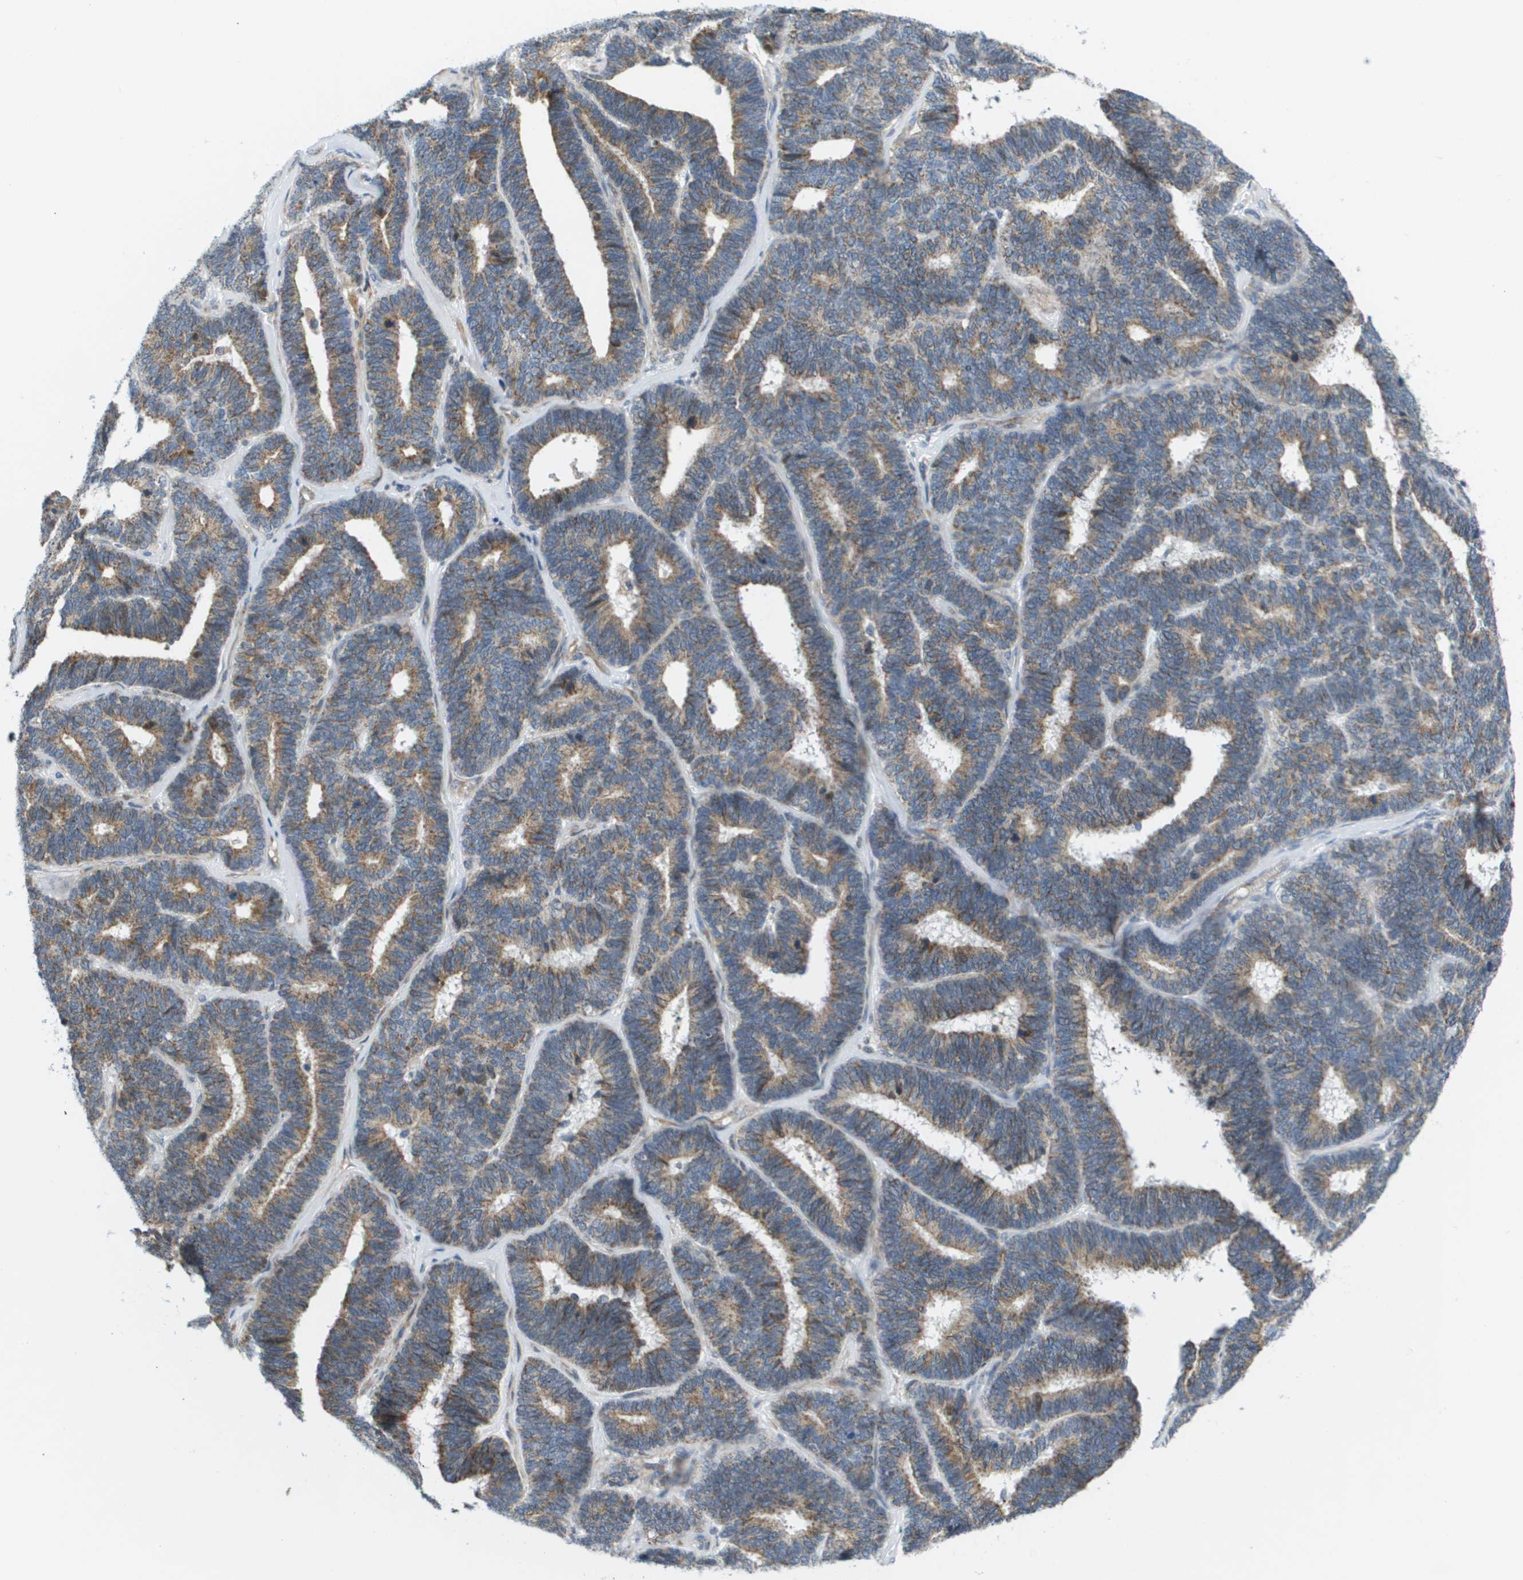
{"staining": {"intensity": "weak", "quantity": ">75%", "location": "cytoplasmic/membranous"}, "tissue": "endometrial cancer", "cell_type": "Tumor cells", "image_type": "cancer", "snomed": [{"axis": "morphology", "description": "Adenocarcinoma, NOS"}, {"axis": "topography", "description": "Endometrium"}], "caption": "Immunohistochemistry histopathology image of endometrial cancer (adenocarcinoma) stained for a protein (brown), which exhibits low levels of weak cytoplasmic/membranous expression in about >75% of tumor cells.", "gene": "KRT23", "patient": {"sex": "female", "age": 70}}